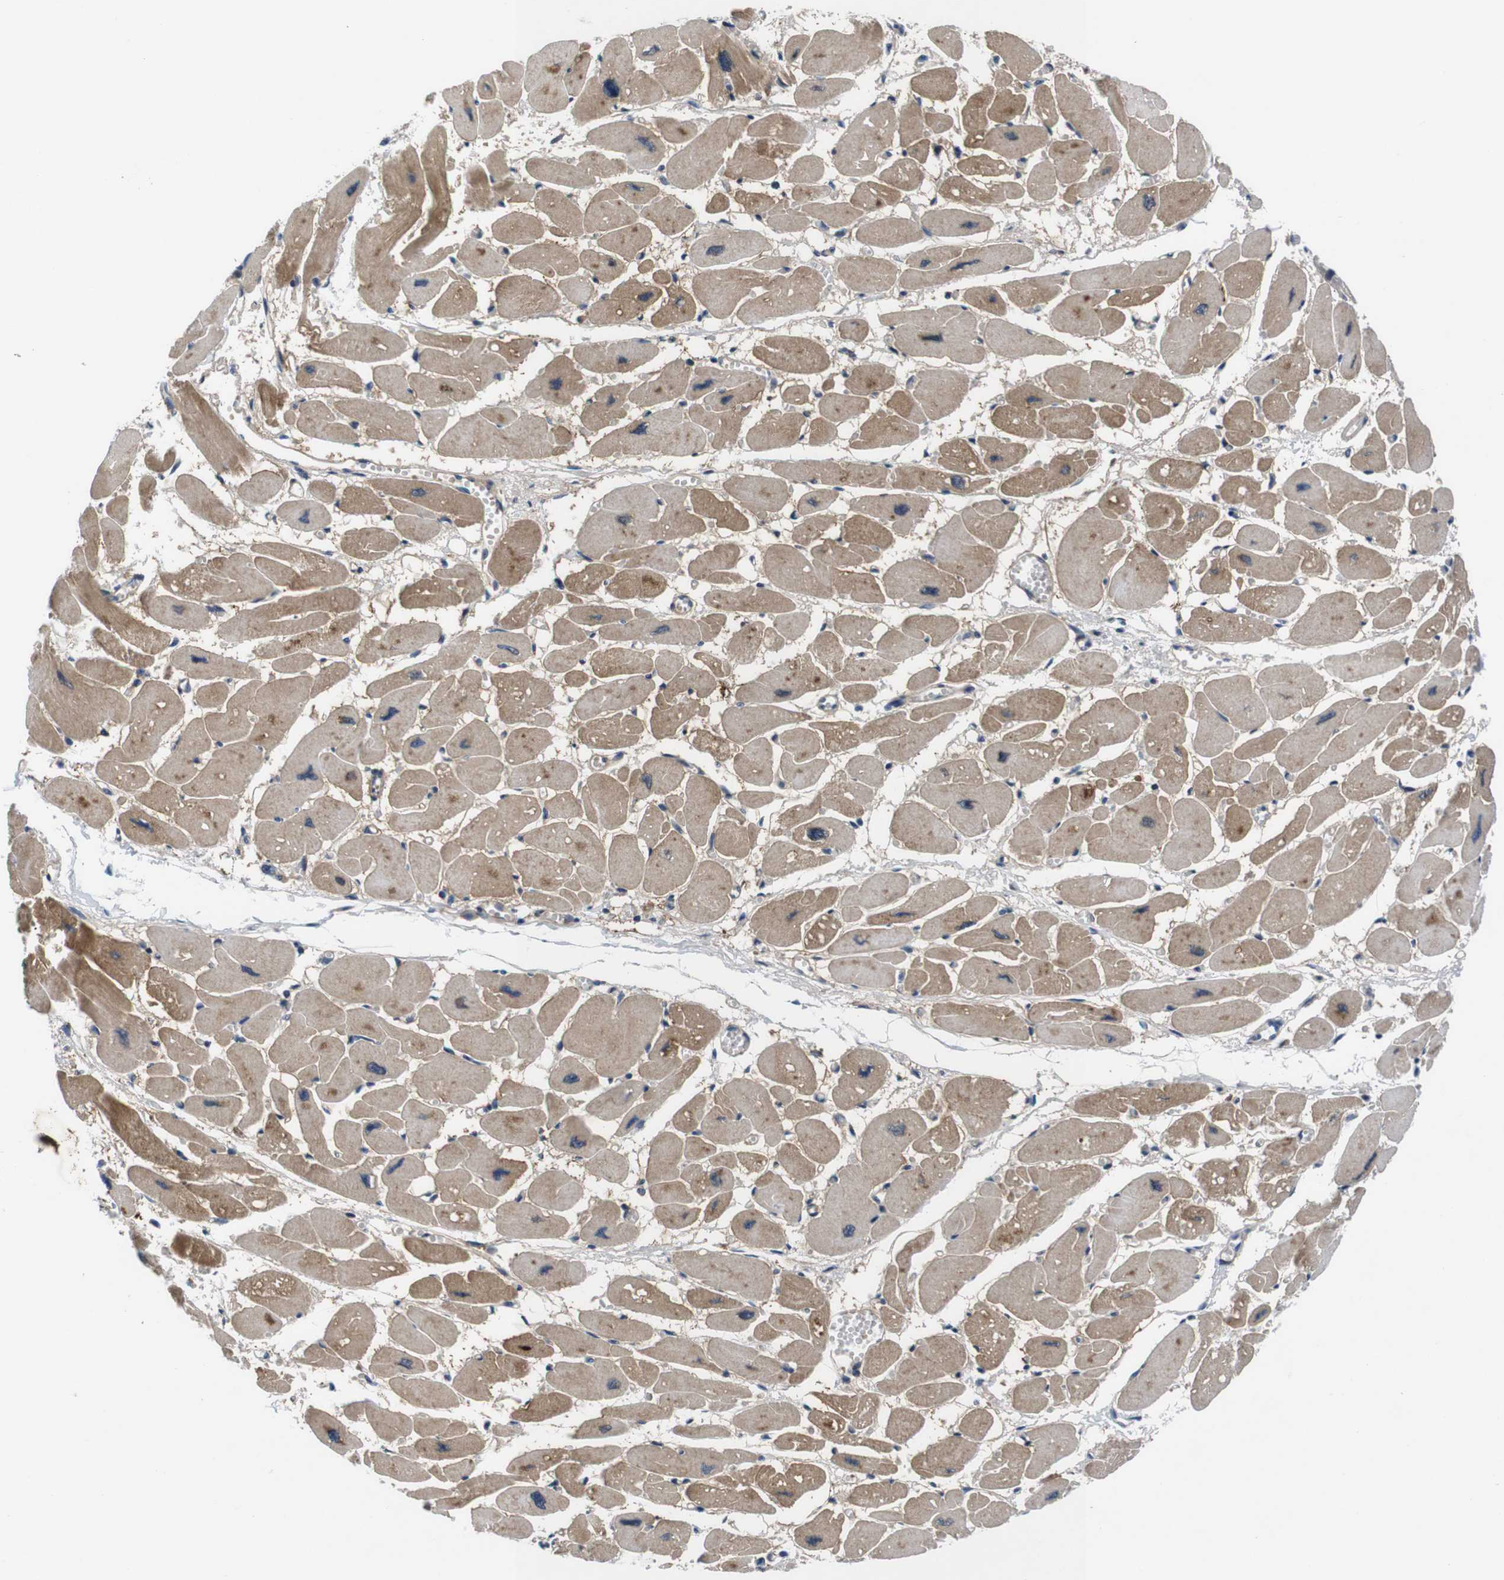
{"staining": {"intensity": "moderate", "quantity": ">75%", "location": "cytoplasmic/membranous"}, "tissue": "heart muscle", "cell_type": "Cardiomyocytes", "image_type": "normal", "snomed": [{"axis": "morphology", "description": "Normal tissue, NOS"}, {"axis": "topography", "description": "Heart"}], "caption": "A brown stain highlights moderate cytoplasmic/membranous staining of a protein in cardiomyocytes of benign human heart muscle.", "gene": "JAK1", "patient": {"sex": "female", "age": 54}}